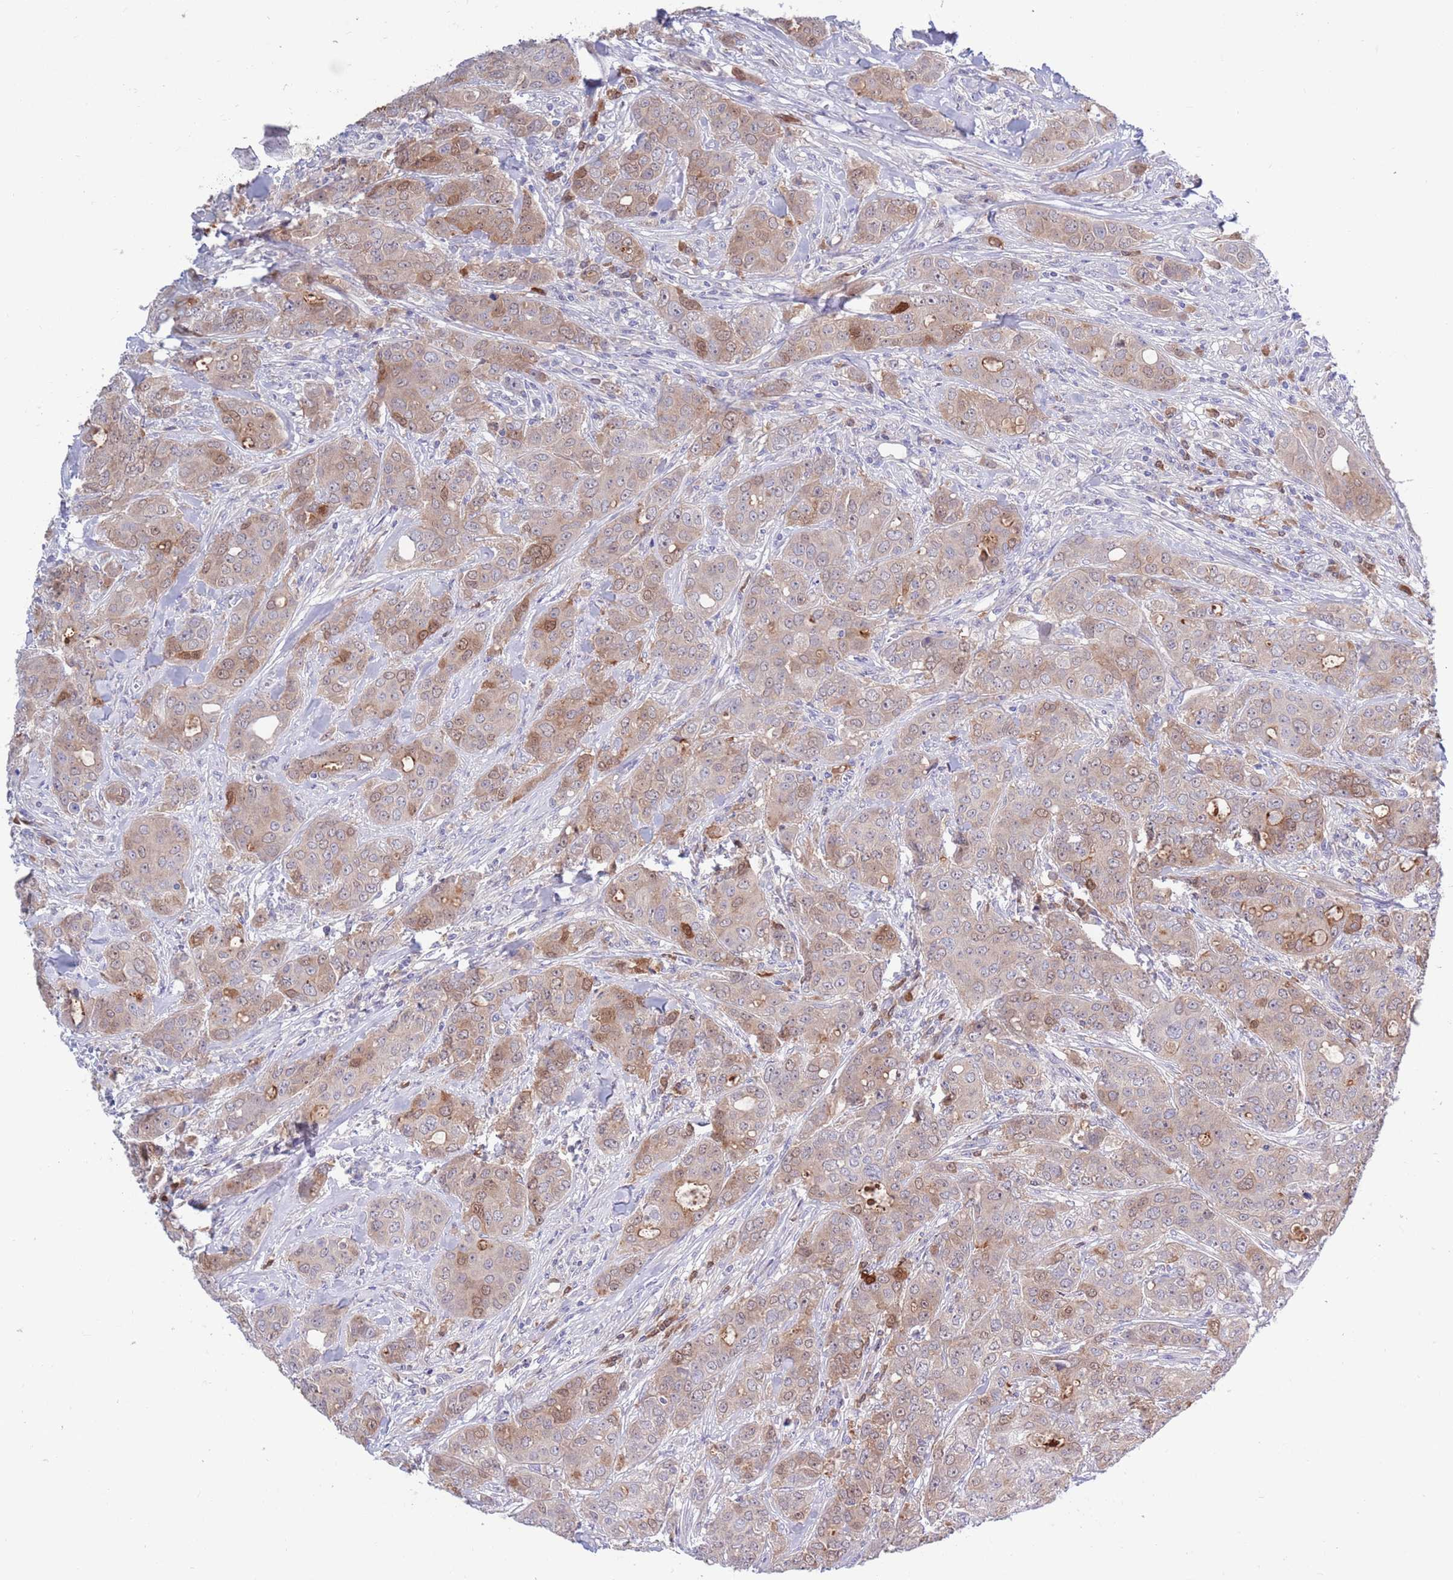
{"staining": {"intensity": "weak", "quantity": ">75%", "location": "cytoplasmic/membranous"}, "tissue": "breast cancer", "cell_type": "Tumor cells", "image_type": "cancer", "snomed": [{"axis": "morphology", "description": "Duct carcinoma"}, {"axis": "topography", "description": "Breast"}], "caption": "Immunohistochemical staining of human breast cancer (invasive ductal carcinoma) demonstrates weak cytoplasmic/membranous protein staining in about >75% of tumor cells. The staining was performed using DAB to visualize the protein expression in brown, while the nuclei were stained in blue with hematoxylin (Magnification: 20x).", "gene": "KLHL29", "patient": {"sex": "female", "age": 43}}